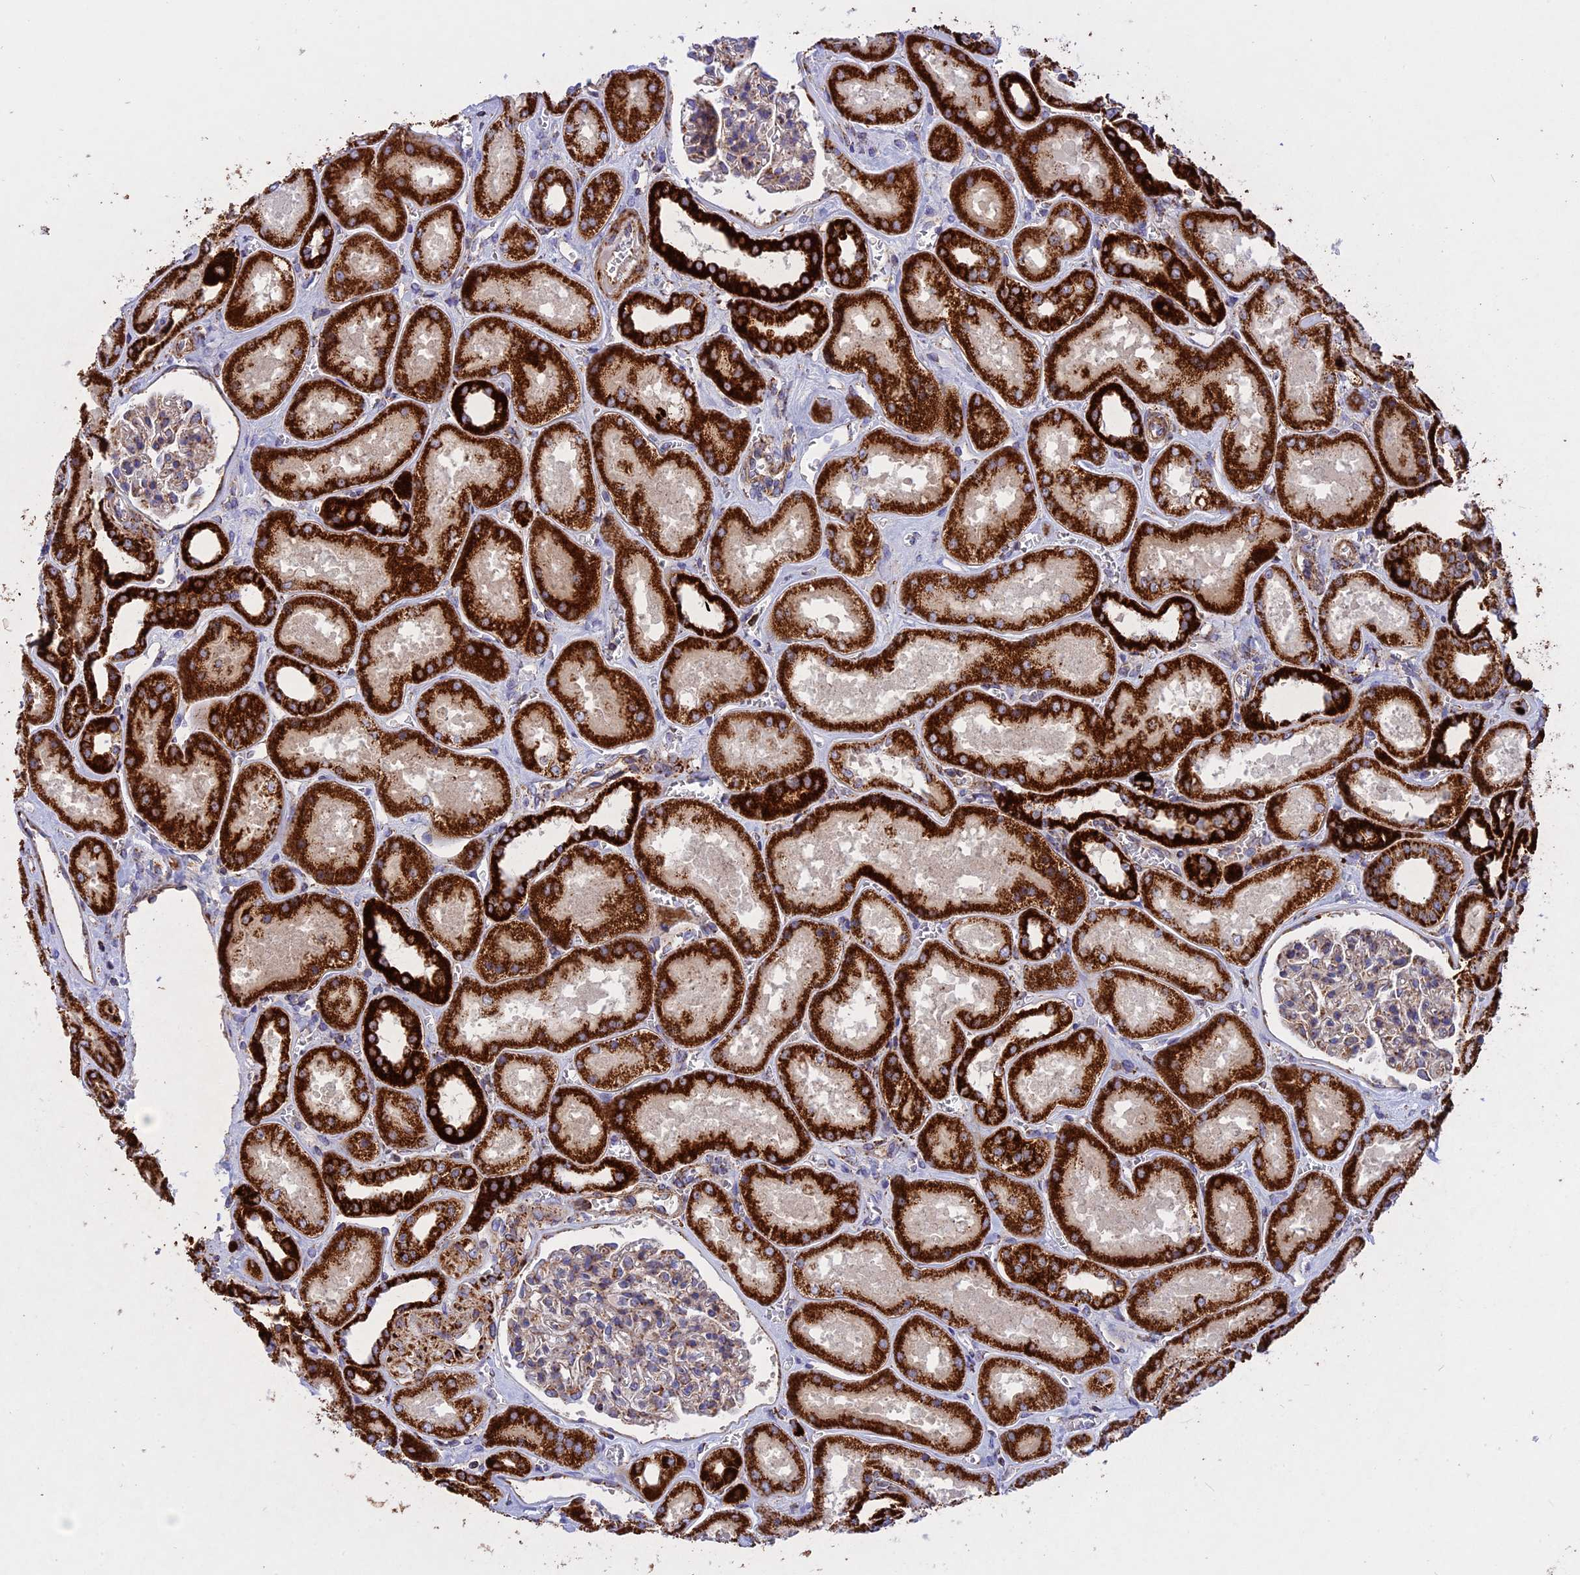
{"staining": {"intensity": "strong", "quantity": "<25%", "location": "cytoplasmic/membranous"}, "tissue": "kidney", "cell_type": "Cells in glomeruli", "image_type": "normal", "snomed": [{"axis": "morphology", "description": "Normal tissue, NOS"}, {"axis": "morphology", "description": "Adenocarcinoma, NOS"}, {"axis": "topography", "description": "Kidney"}], "caption": "Kidney stained with immunohistochemistry (IHC) shows strong cytoplasmic/membranous staining in approximately <25% of cells in glomeruli.", "gene": "UQCRB", "patient": {"sex": "female", "age": 68}}